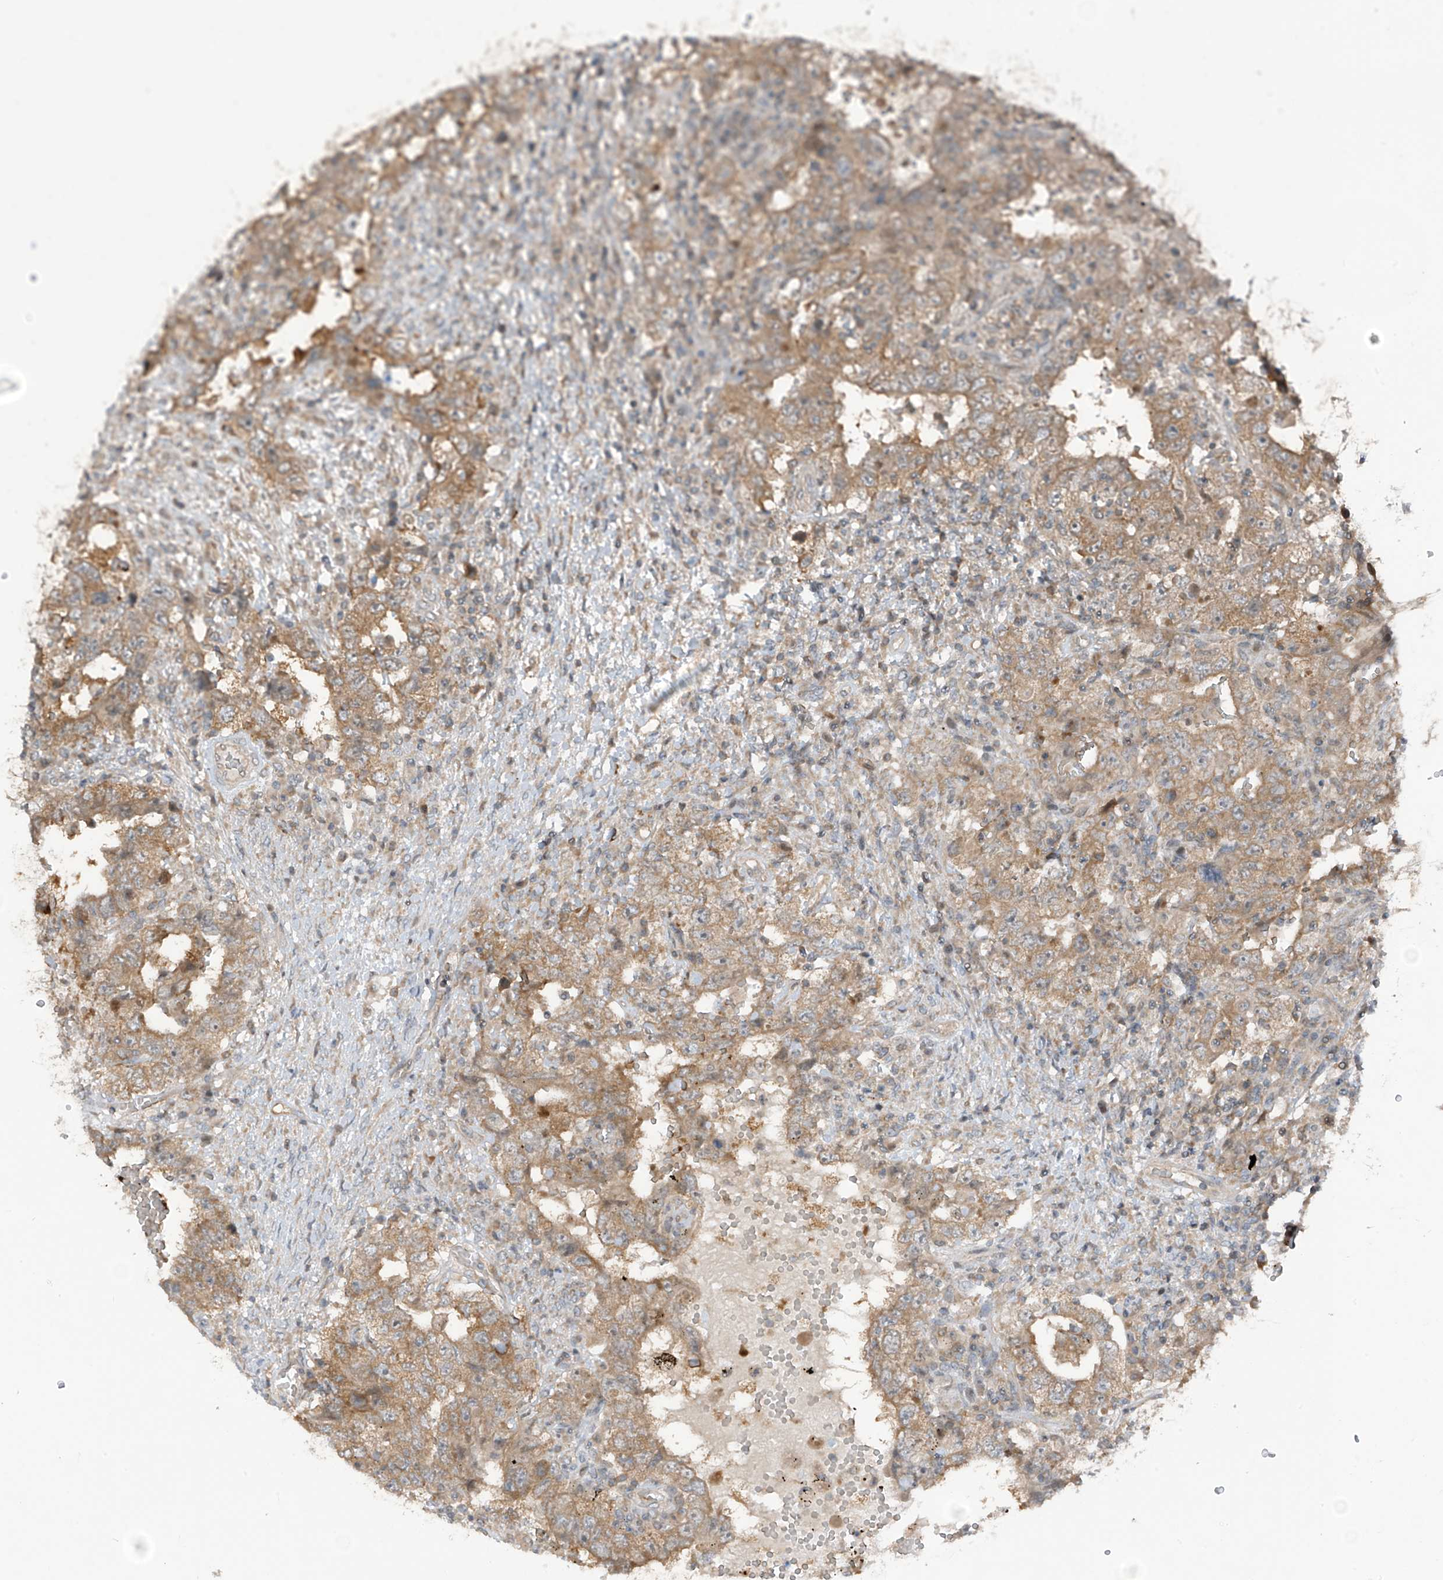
{"staining": {"intensity": "moderate", "quantity": ">75%", "location": "cytoplasmic/membranous"}, "tissue": "testis cancer", "cell_type": "Tumor cells", "image_type": "cancer", "snomed": [{"axis": "morphology", "description": "Carcinoma, Embryonal, NOS"}, {"axis": "topography", "description": "Testis"}], "caption": "The photomicrograph exhibits staining of testis cancer (embryonal carcinoma), revealing moderate cytoplasmic/membranous protein staining (brown color) within tumor cells.", "gene": "TXNDC9", "patient": {"sex": "male", "age": 26}}